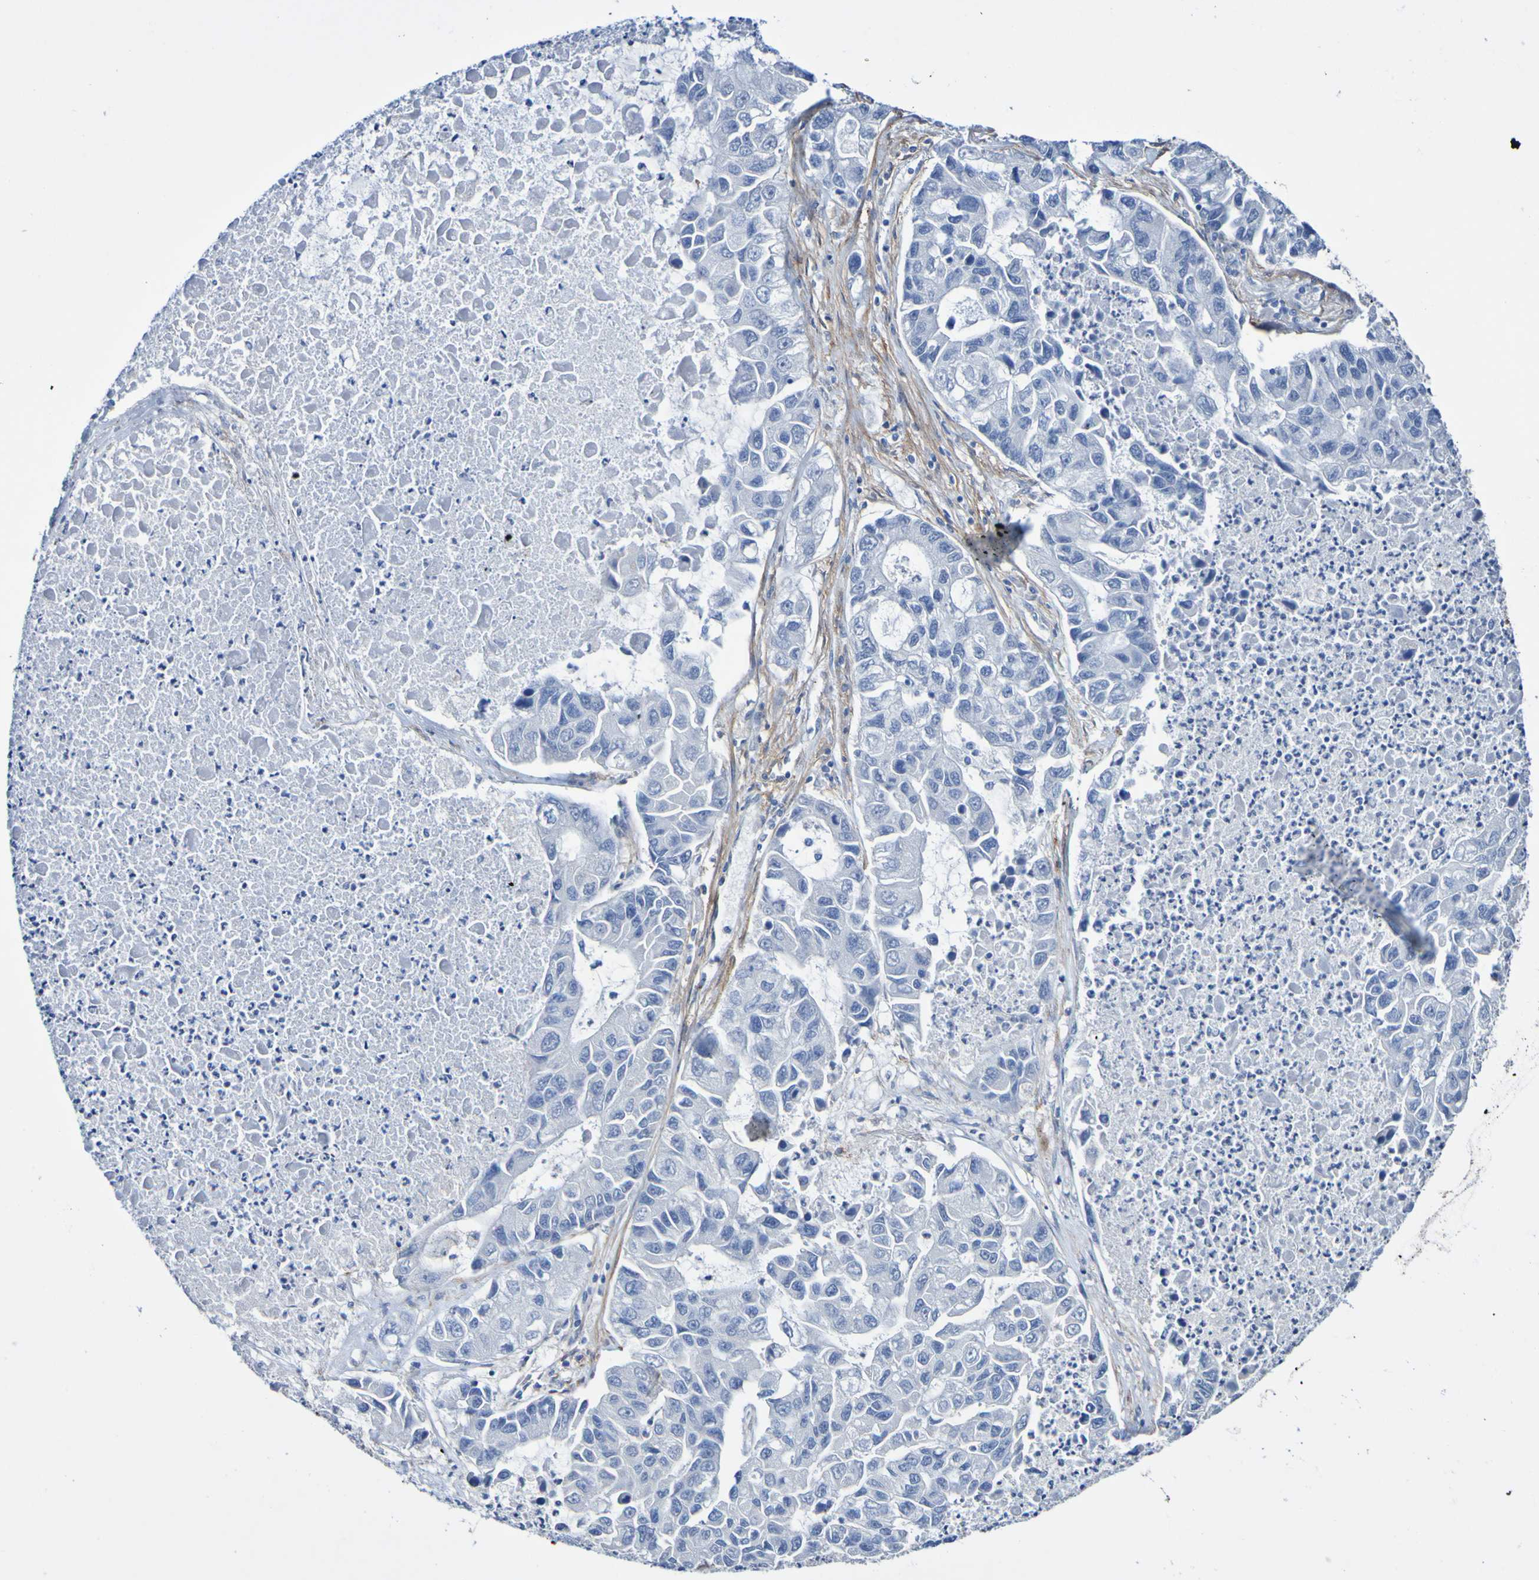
{"staining": {"intensity": "negative", "quantity": "none", "location": "none"}, "tissue": "lung cancer", "cell_type": "Tumor cells", "image_type": "cancer", "snomed": [{"axis": "morphology", "description": "Adenocarcinoma, NOS"}, {"axis": "topography", "description": "Lung"}], "caption": "Immunohistochemistry (IHC) histopathology image of neoplastic tissue: human adenocarcinoma (lung) stained with DAB demonstrates no significant protein expression in tumor cells.", "gene": "SGCB", "patient": {"sex": "female", "age": 51}}